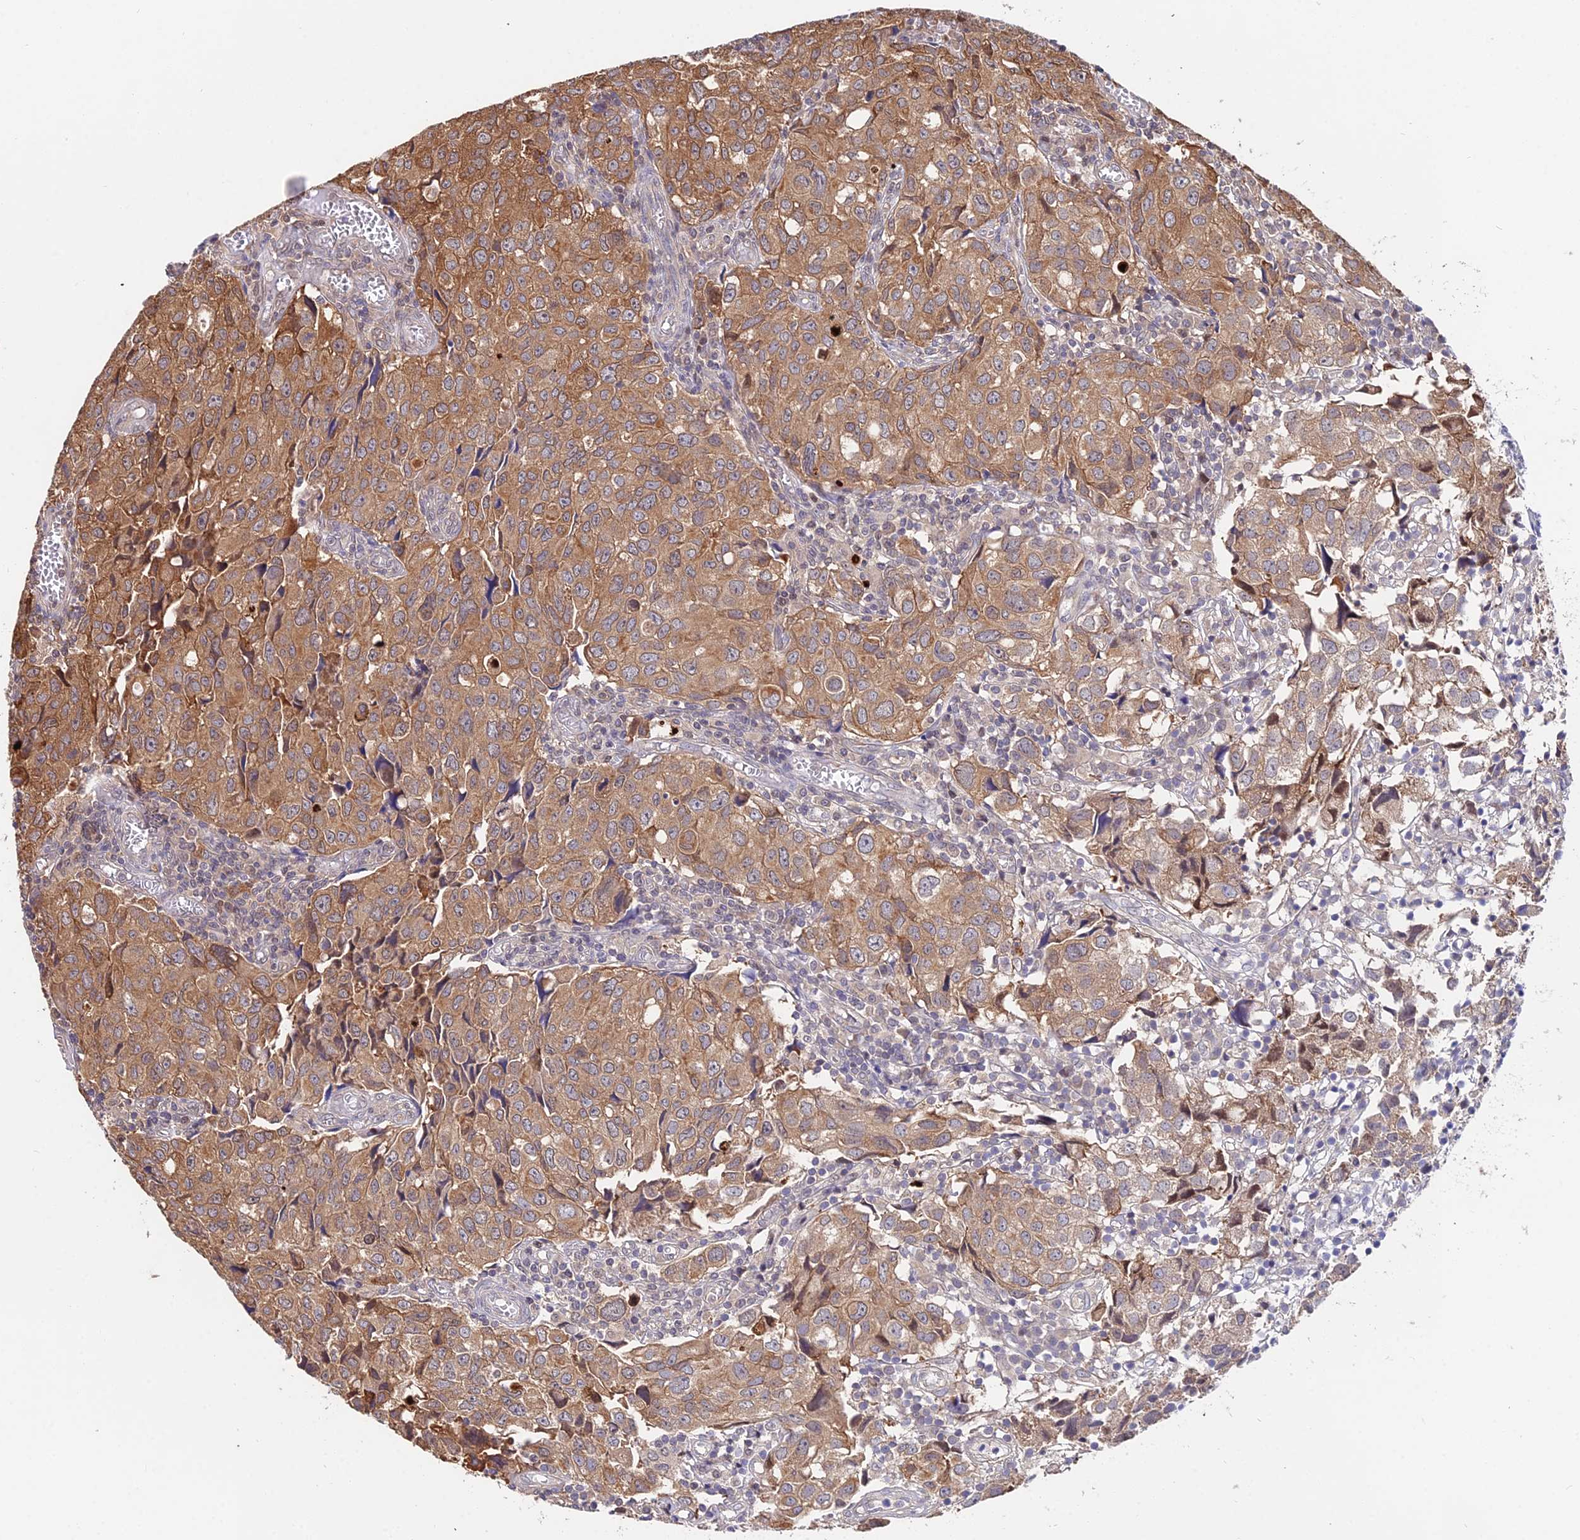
{"staining": {"intensity": "moderate", "quantity": ">75%", "location": "cytoplasmic/membranous"}, "tissue": "urothelial cancer", "cell_type": "Tumor cells", "image_type": "cancer", "snomed": [{"axis": "morphology", "description": "Urothelial carcinoma, High grade"}, {"axis": "topography", "description": "Urinary bladder"}], "caption": "High-power microscopy captured an immunohistochemistry image of urothelial cancer, revealing moderate cytoplasmic/membranous staining in about >75% of tumor cells. Using DAB (brown) and hematoxylin (blue) stains, captured at high magnification using brightfield microscopy.", "gene": "INPP4A", "patient": {"sex": "female", "age": 75}}